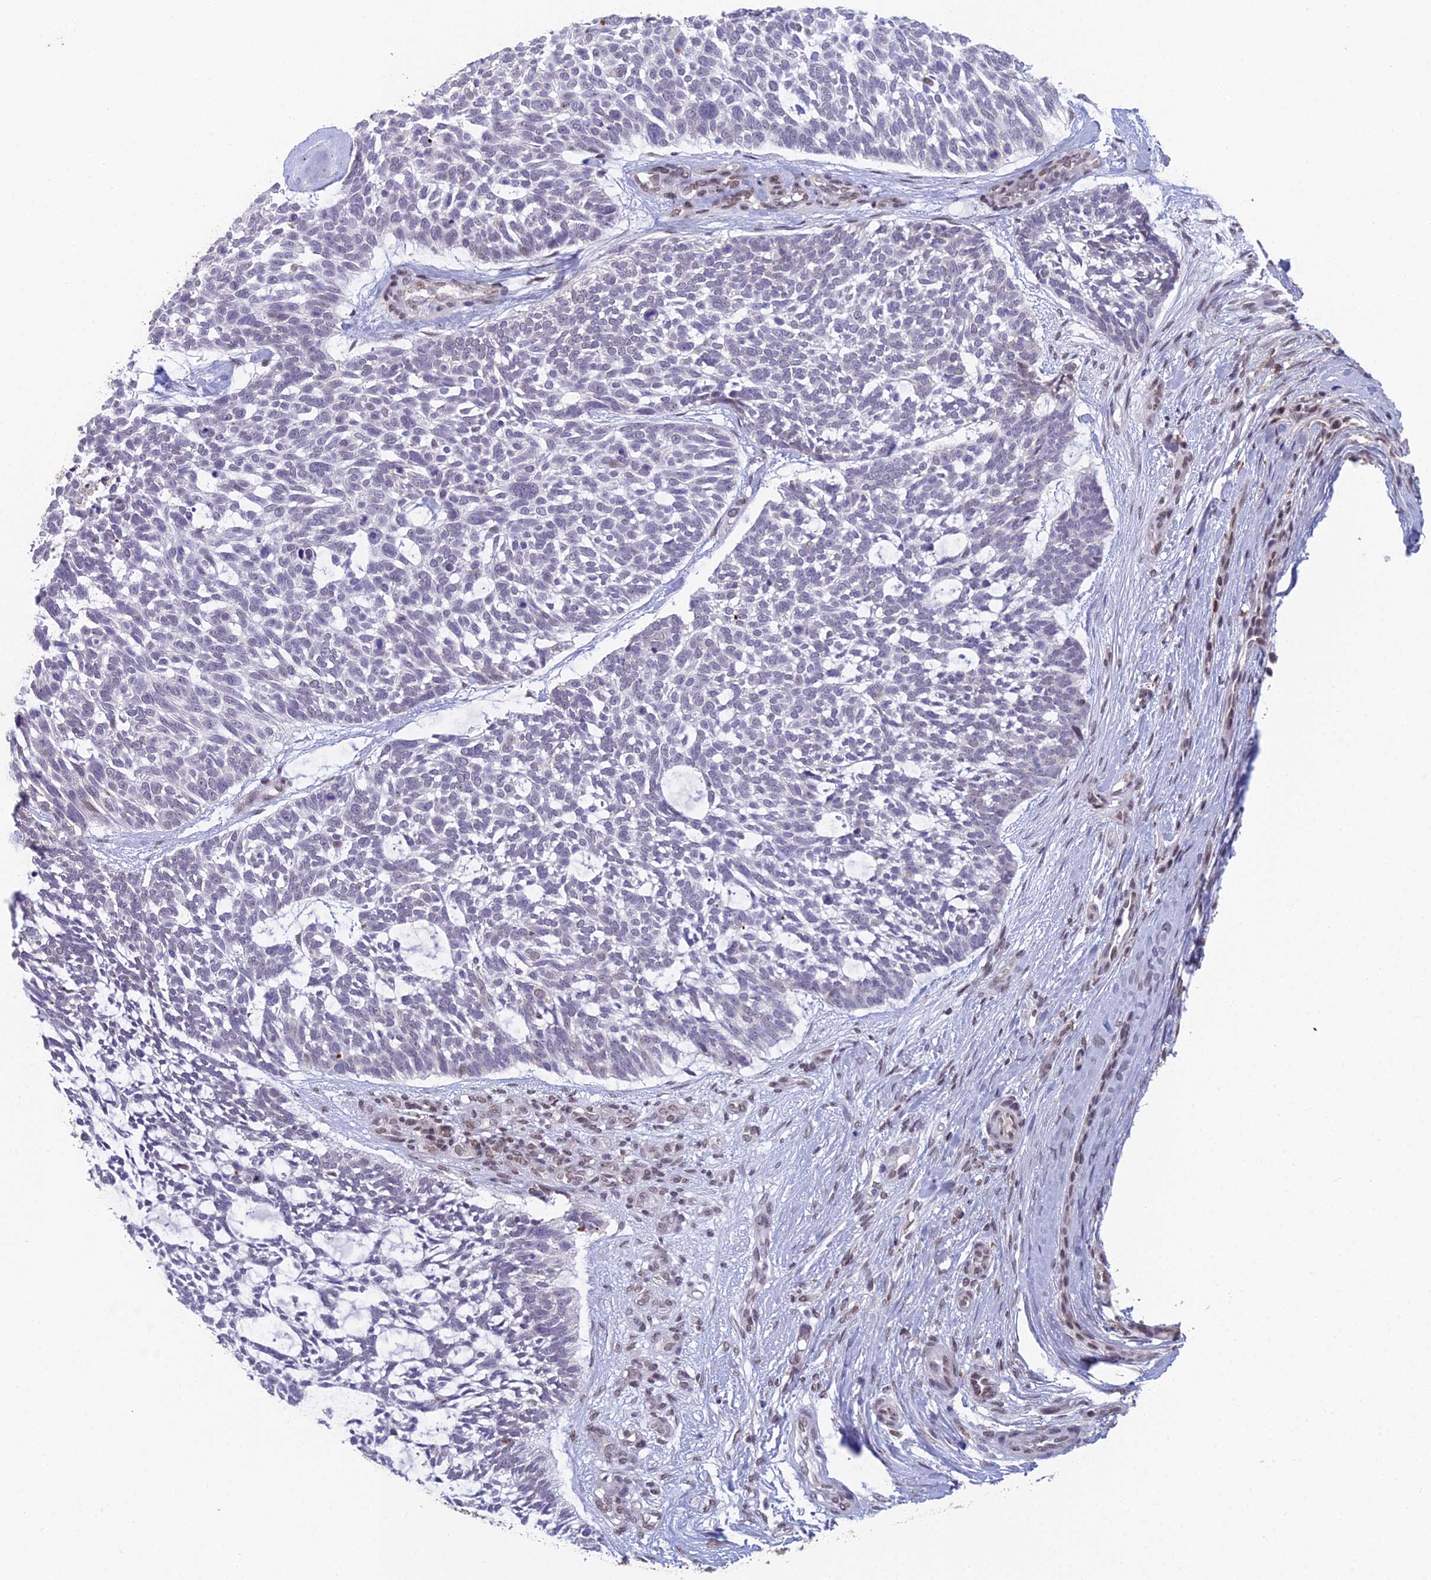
{"staining": {"intensity": "negative", "quantity": "none", "location": "none"}, "tissue": "skin cancer", "cell_type": "Tumor cells", "image_type": "cancer", "snomed": [{"axis": "morphology", "description": "Basal cell carcinoma"}, {"axis": "topography", "description": "Skin"}], "caption": "IHC photomicrograph of neoplastic tissue: human basal cell carcinoma (skin) stained with DAB (3,3'-diaminobenzidine) reveals no significant protein positivity in tumor cells.", "gene": "ABHD17A", "patient": {"sex": "male", "age": 88}}